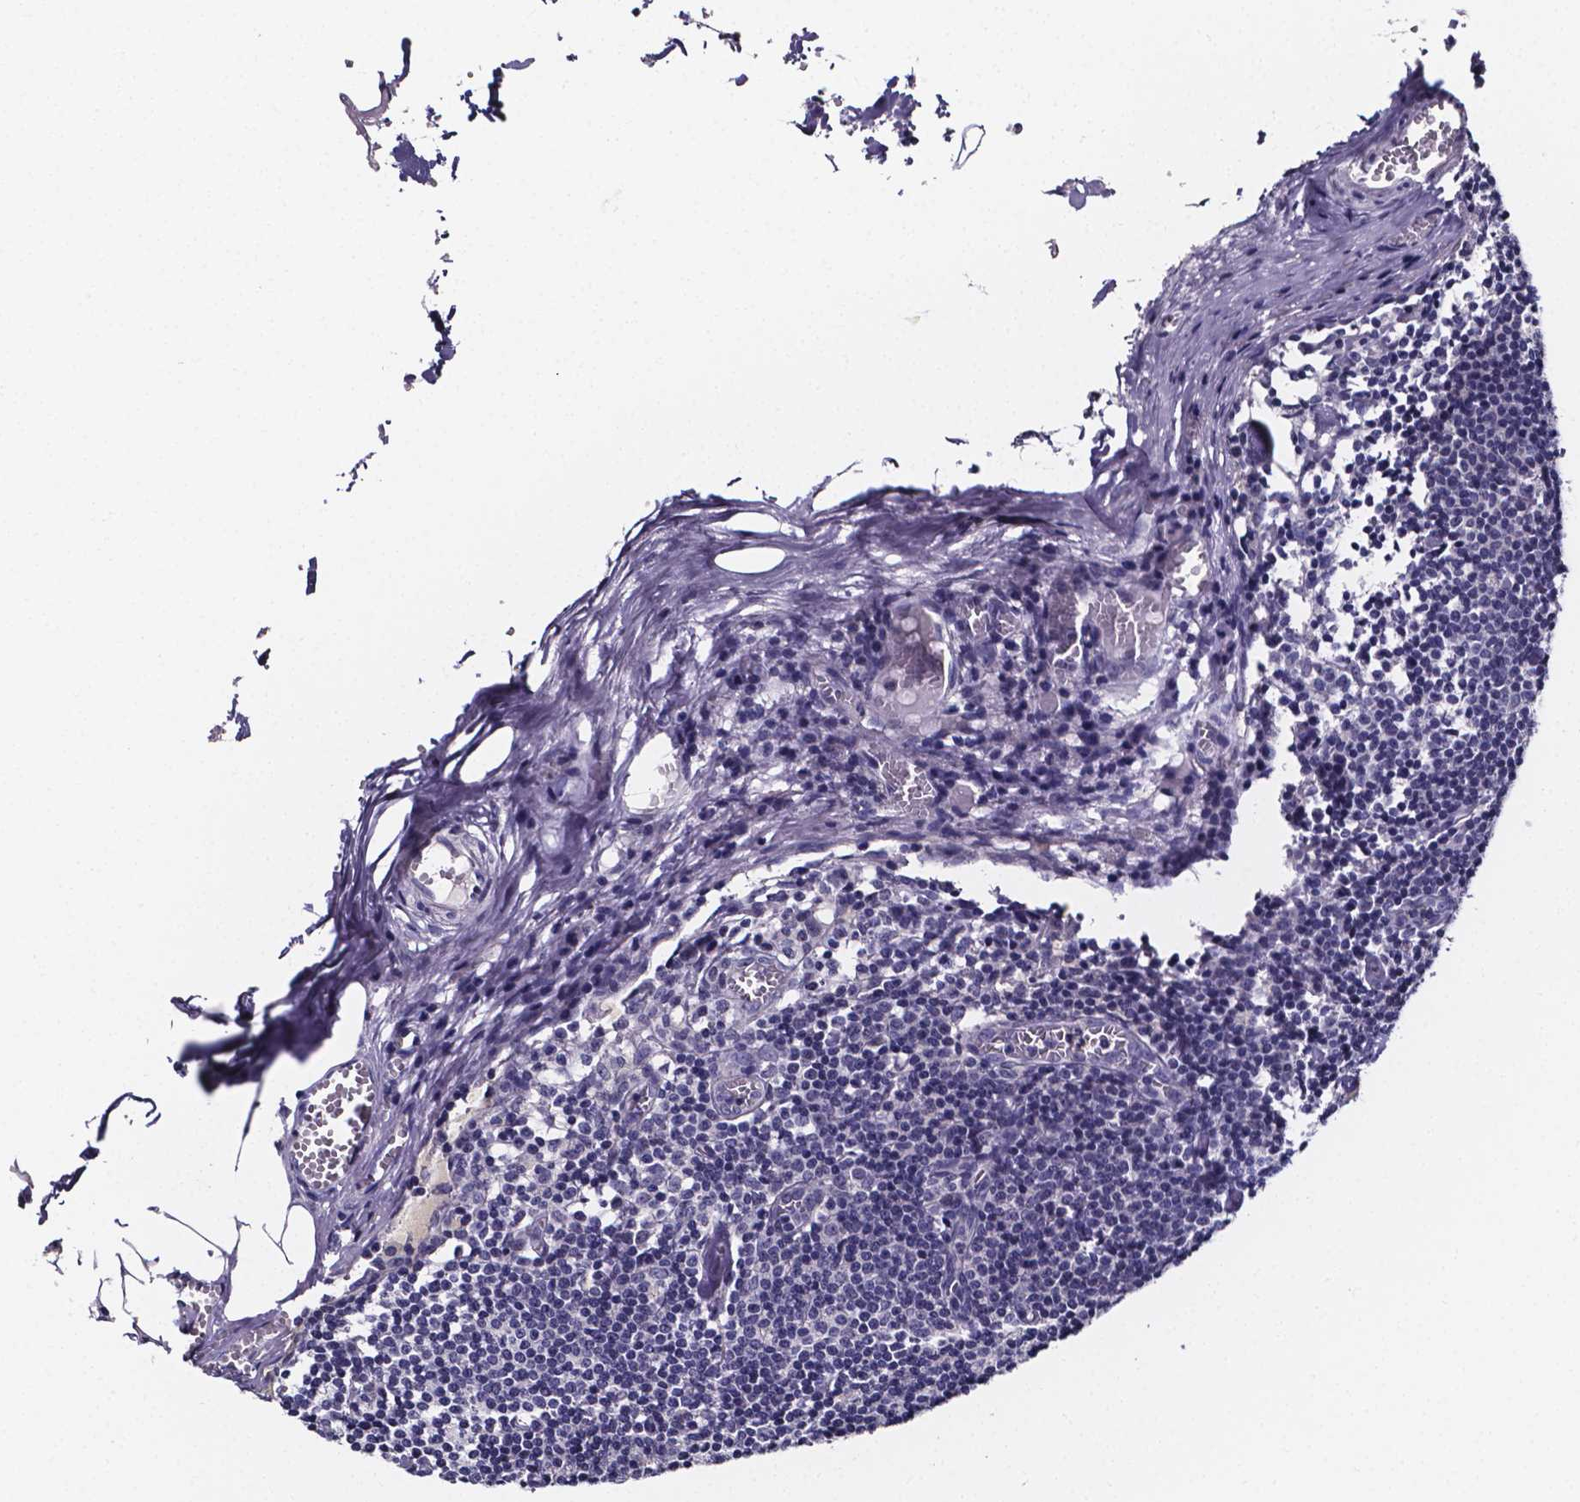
{"staining": {"intensity": "negative", "quantity": "none", "location": "none"}, "tissue": "lymph node", "cell_type": "Germinal center cells", "image_type": "normal", "snomed": [{"axis": "morphology", "description": "Normal tissue, NOS"}, {"axis": "topography", "description": "Lymph node"}], "caption": "IHC histopathology image of unremarkable lymph node: lymph node stained with DAB (3,3'-diaminobenzidine) shows no significant protein staining in germinal center cells. (DAB immunohistochemistry (IHC) visualized using brightfield microscopy, high magnification).", "gene": "IZUMO1", "patient": {"sex": "female", "age": 52}}